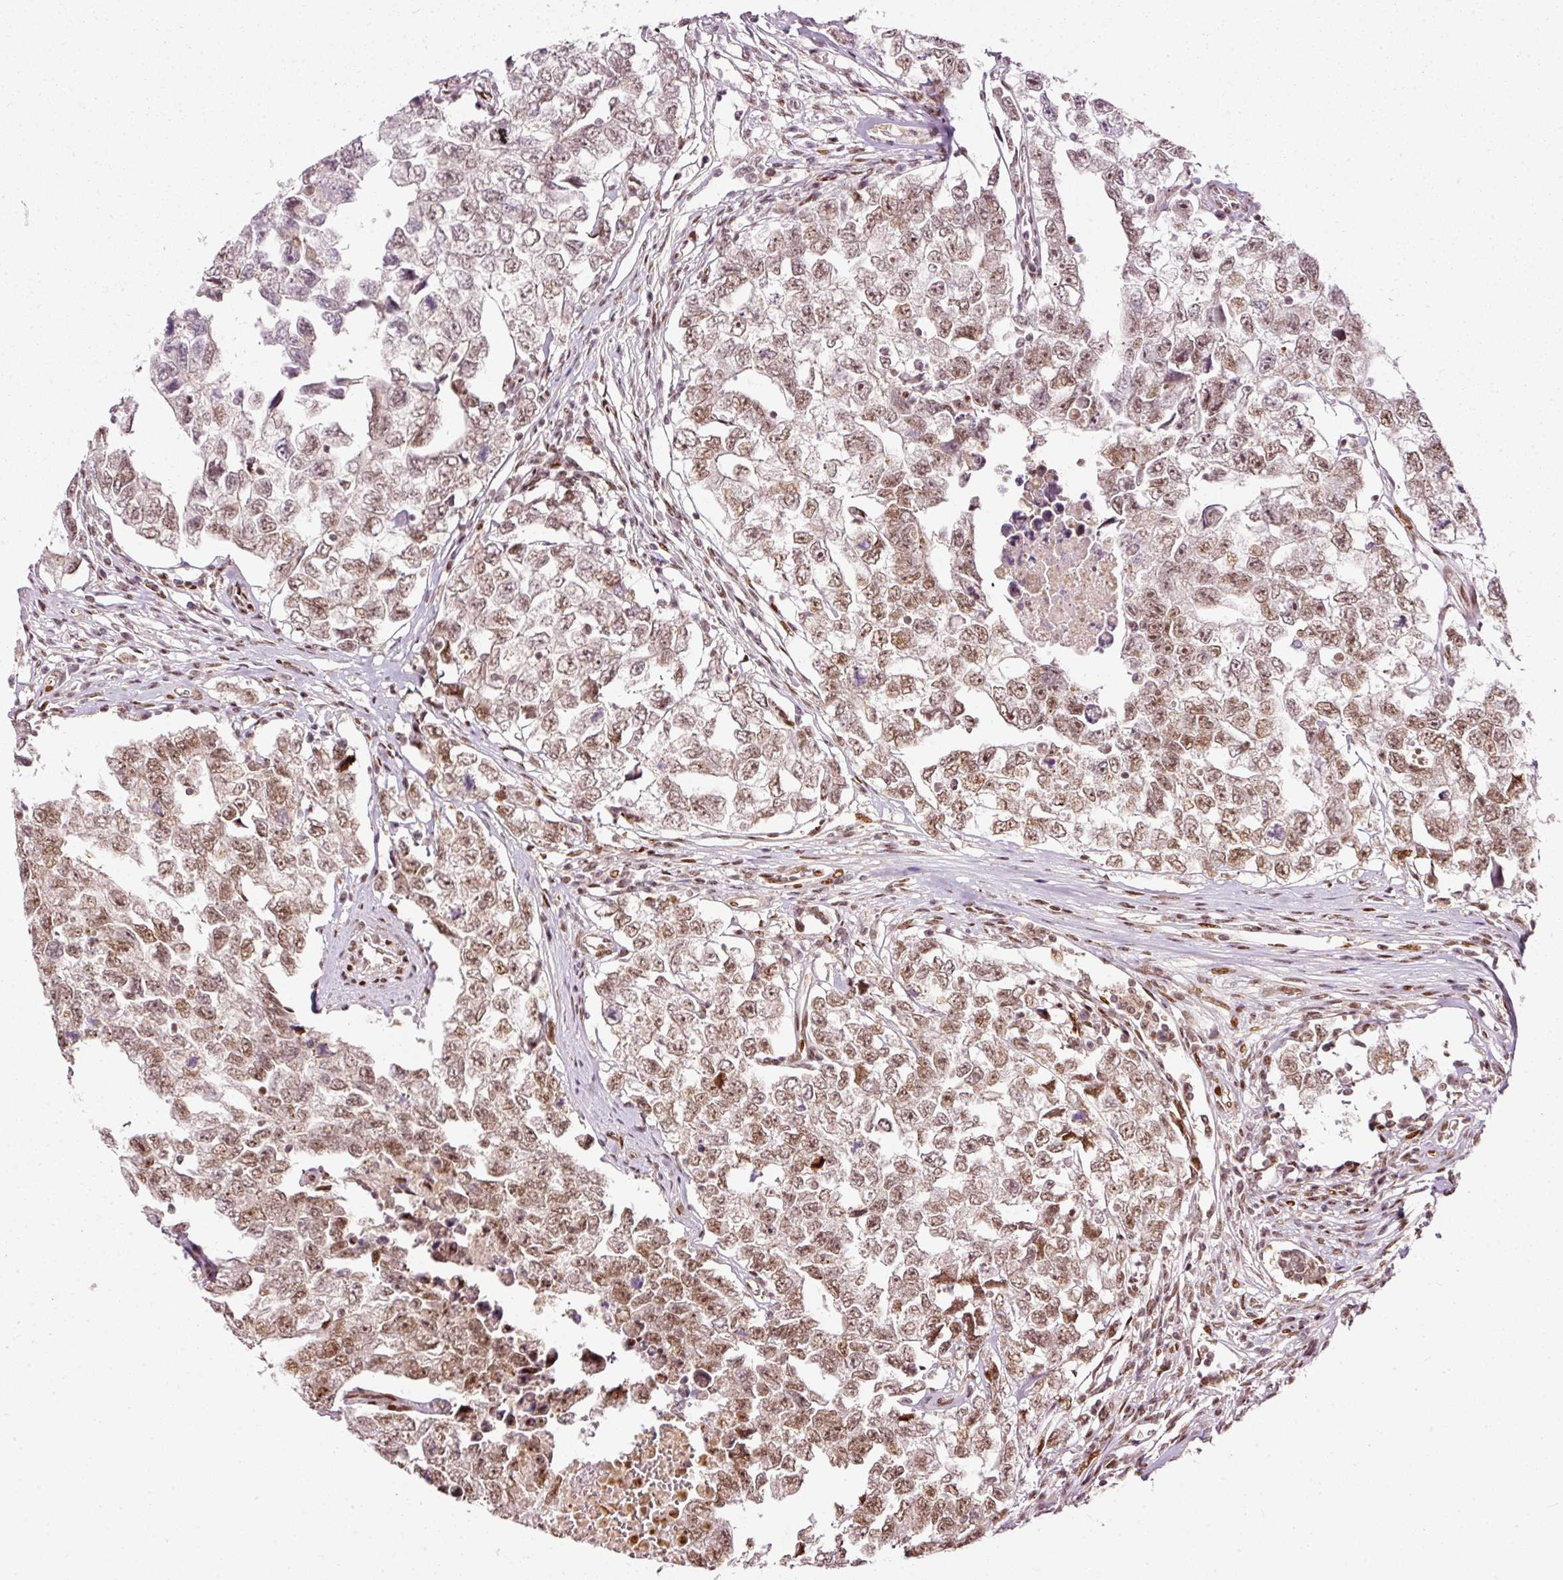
{"staining": {"intensity": "moderate", "quantity": ">75%", "location": "nuclear"}, "tissue": "testis cancer", "cell_type": "Tumor cells", "image_type": "cancer", "snomed": [{"axis": "morphology", "description": "Carcinoma, Embryonal, NOS"}, {"axis": "topography", "description": "Testis"}], "caption": "A high-resolution histopathology image shows IHC staining of embryonal carcinoma (testis), which displays moderate nuclear staining in approximately >75% of tumor cells.", "gene": "ZNF778", "patient": {"sex": "male", "age": 22}}